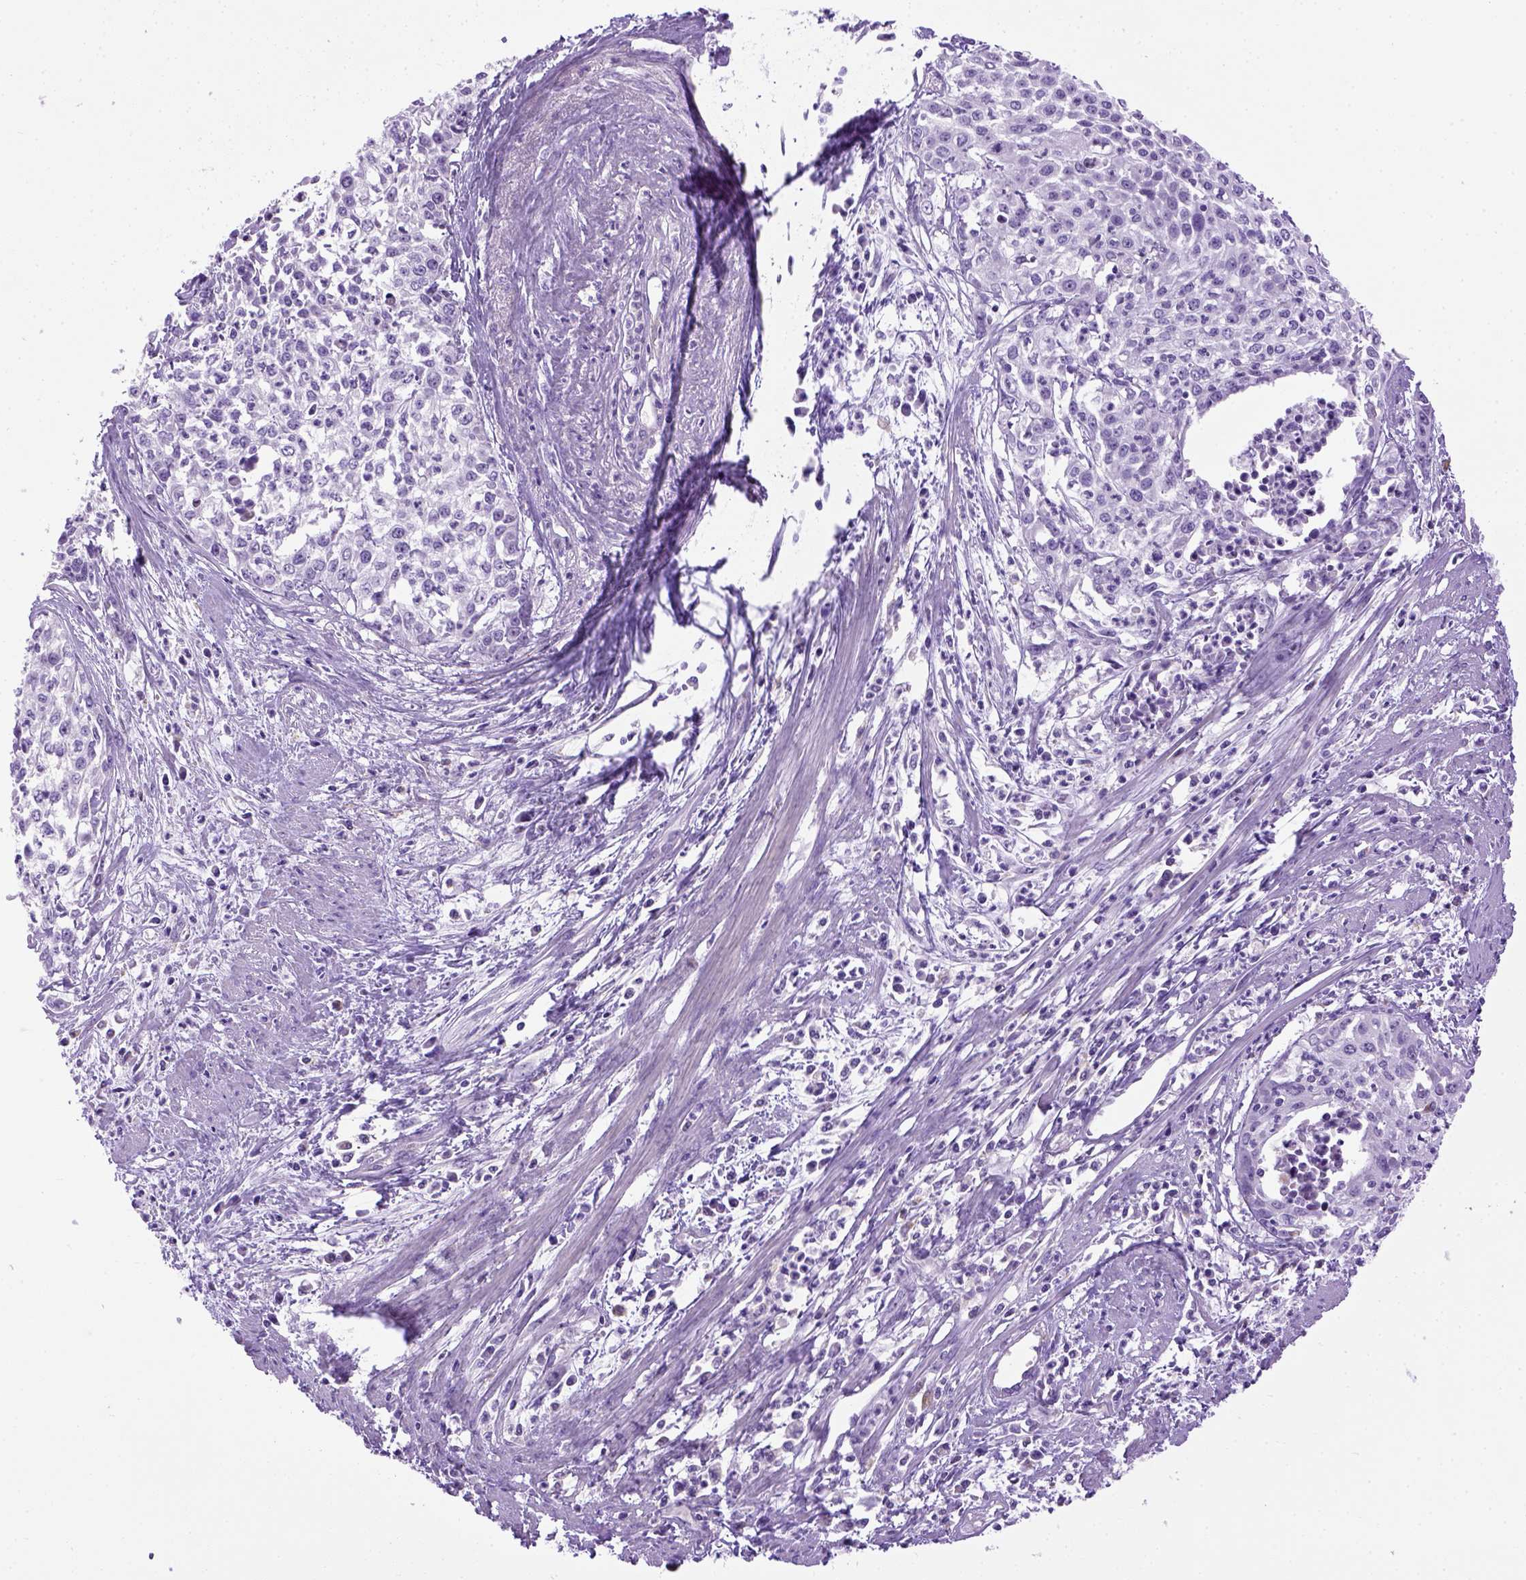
{"staining": {"intensity": "negative", "quantity": "none", "location": "none"}, "tissue": "cervical cancer", "cell_type": "Tumor cells", "image_type": "cancer", "snomed": [{"axis": "morphology", "description": "Squamous cell carcinoma, NOS"}, {"axis": "topography", "description": "Cervix"}], "caption": "This micrograph is of cervical squamous cell carcinoma stained with IHC to label a protein in brown with the nuclei are counter-stained blue. There is no staining in tumor cells. The staining was performed using DAB (3,3'-diaminobenzidine) to visualize the protein expression in brown, while the nuclei were stained in blue with hematoxylin (Magnification: 20x).", "gene": "UTP4", "patient": {"sex": "female", "age": 39}}